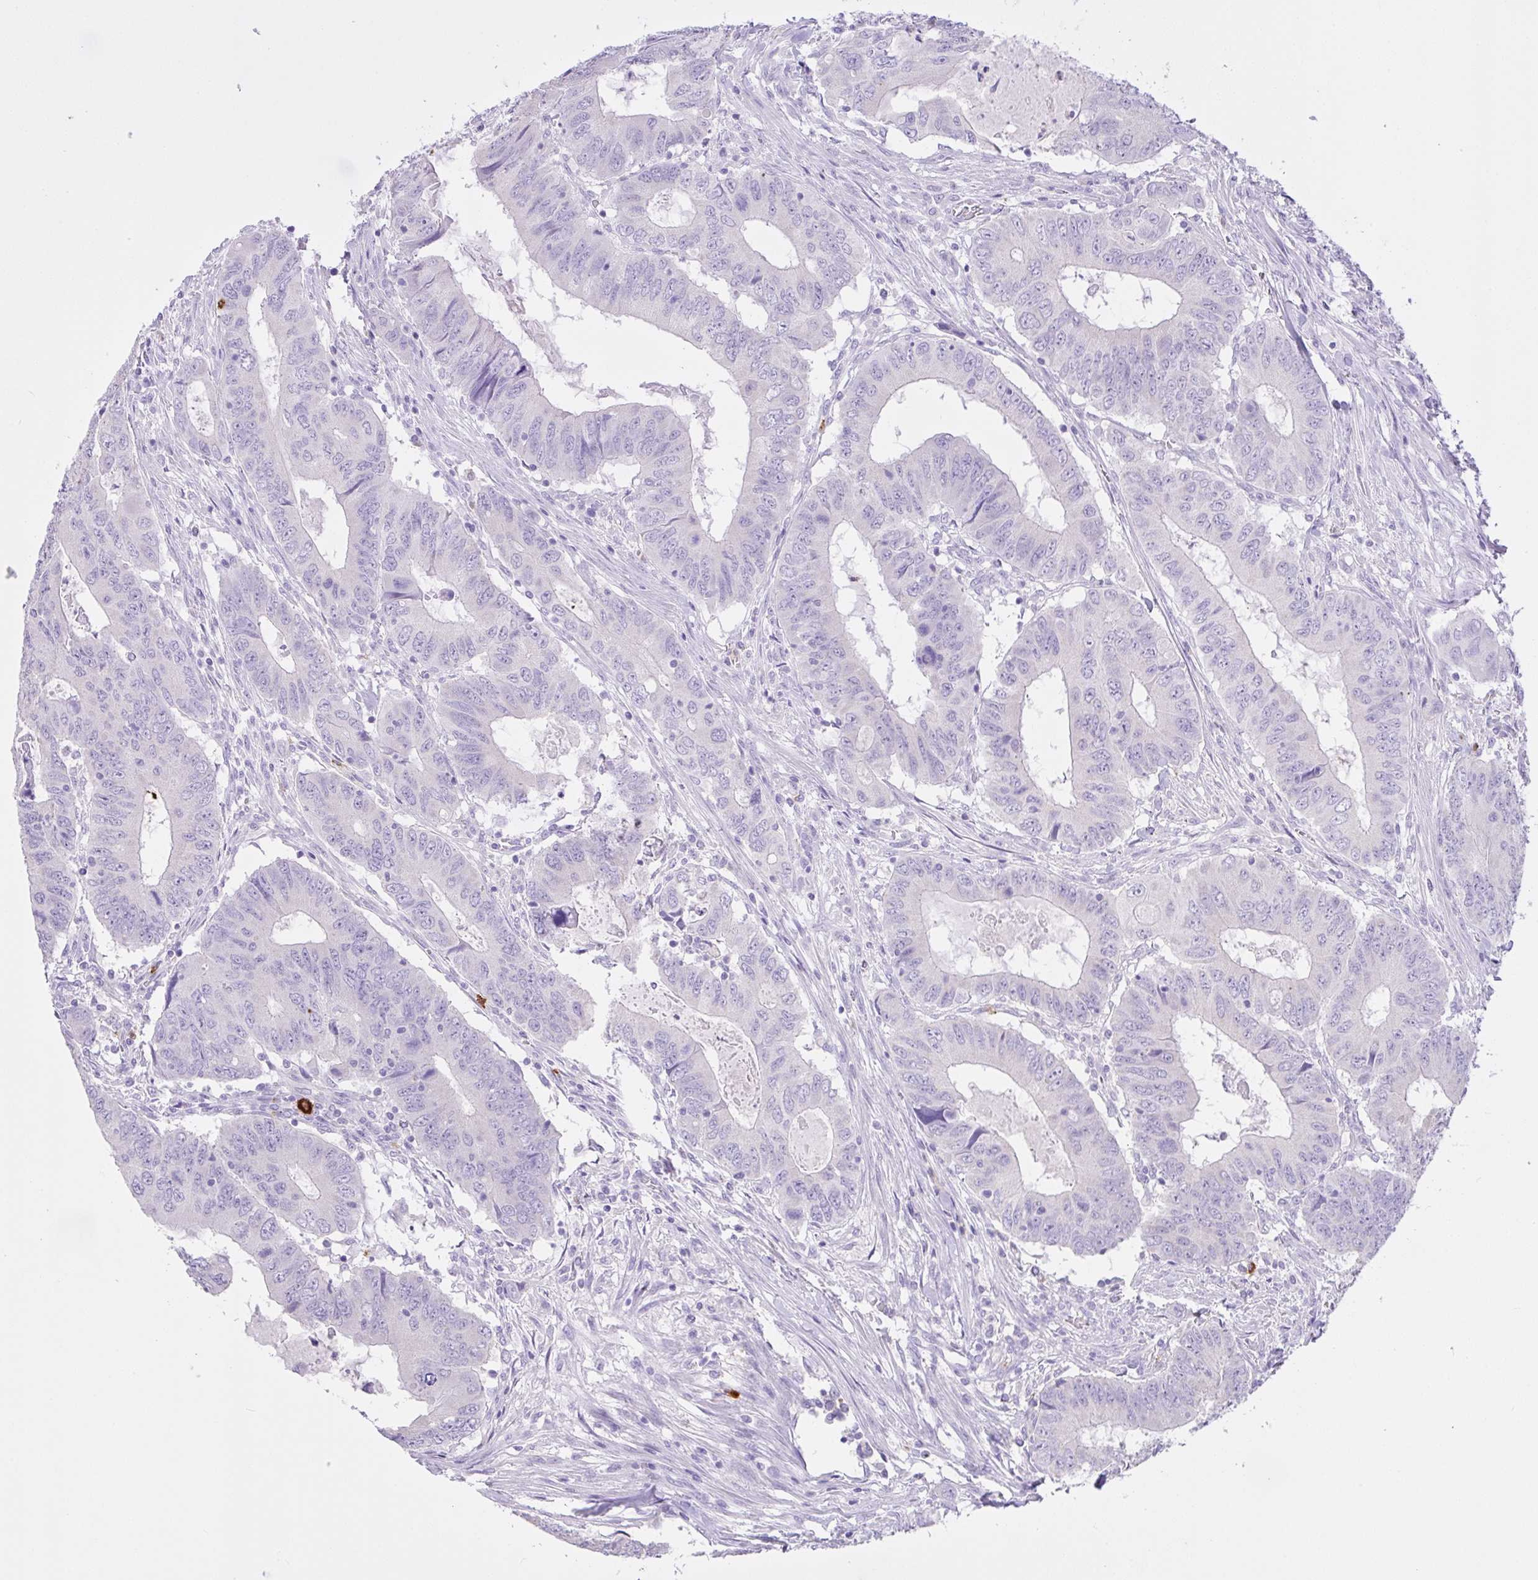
{"staining": {"intensity": "negative", "quantity": "none", "location": "none"}, "tissue": "colorectal cancer", "cell_type": "Tumor cells", "image_type": "cancer", "snomed": [{"axis": "morphology", "description": "Adenocarcinoma, NOS"}, {"axis": "topography", "description": "Colon"}], "caption": "Immunohistochemistry of human colorectal cancer (adenocarcinoma) reveals no expression in tumor cells.", "gene": "CST11", "patient": {"sex": "male", "age": 53}}